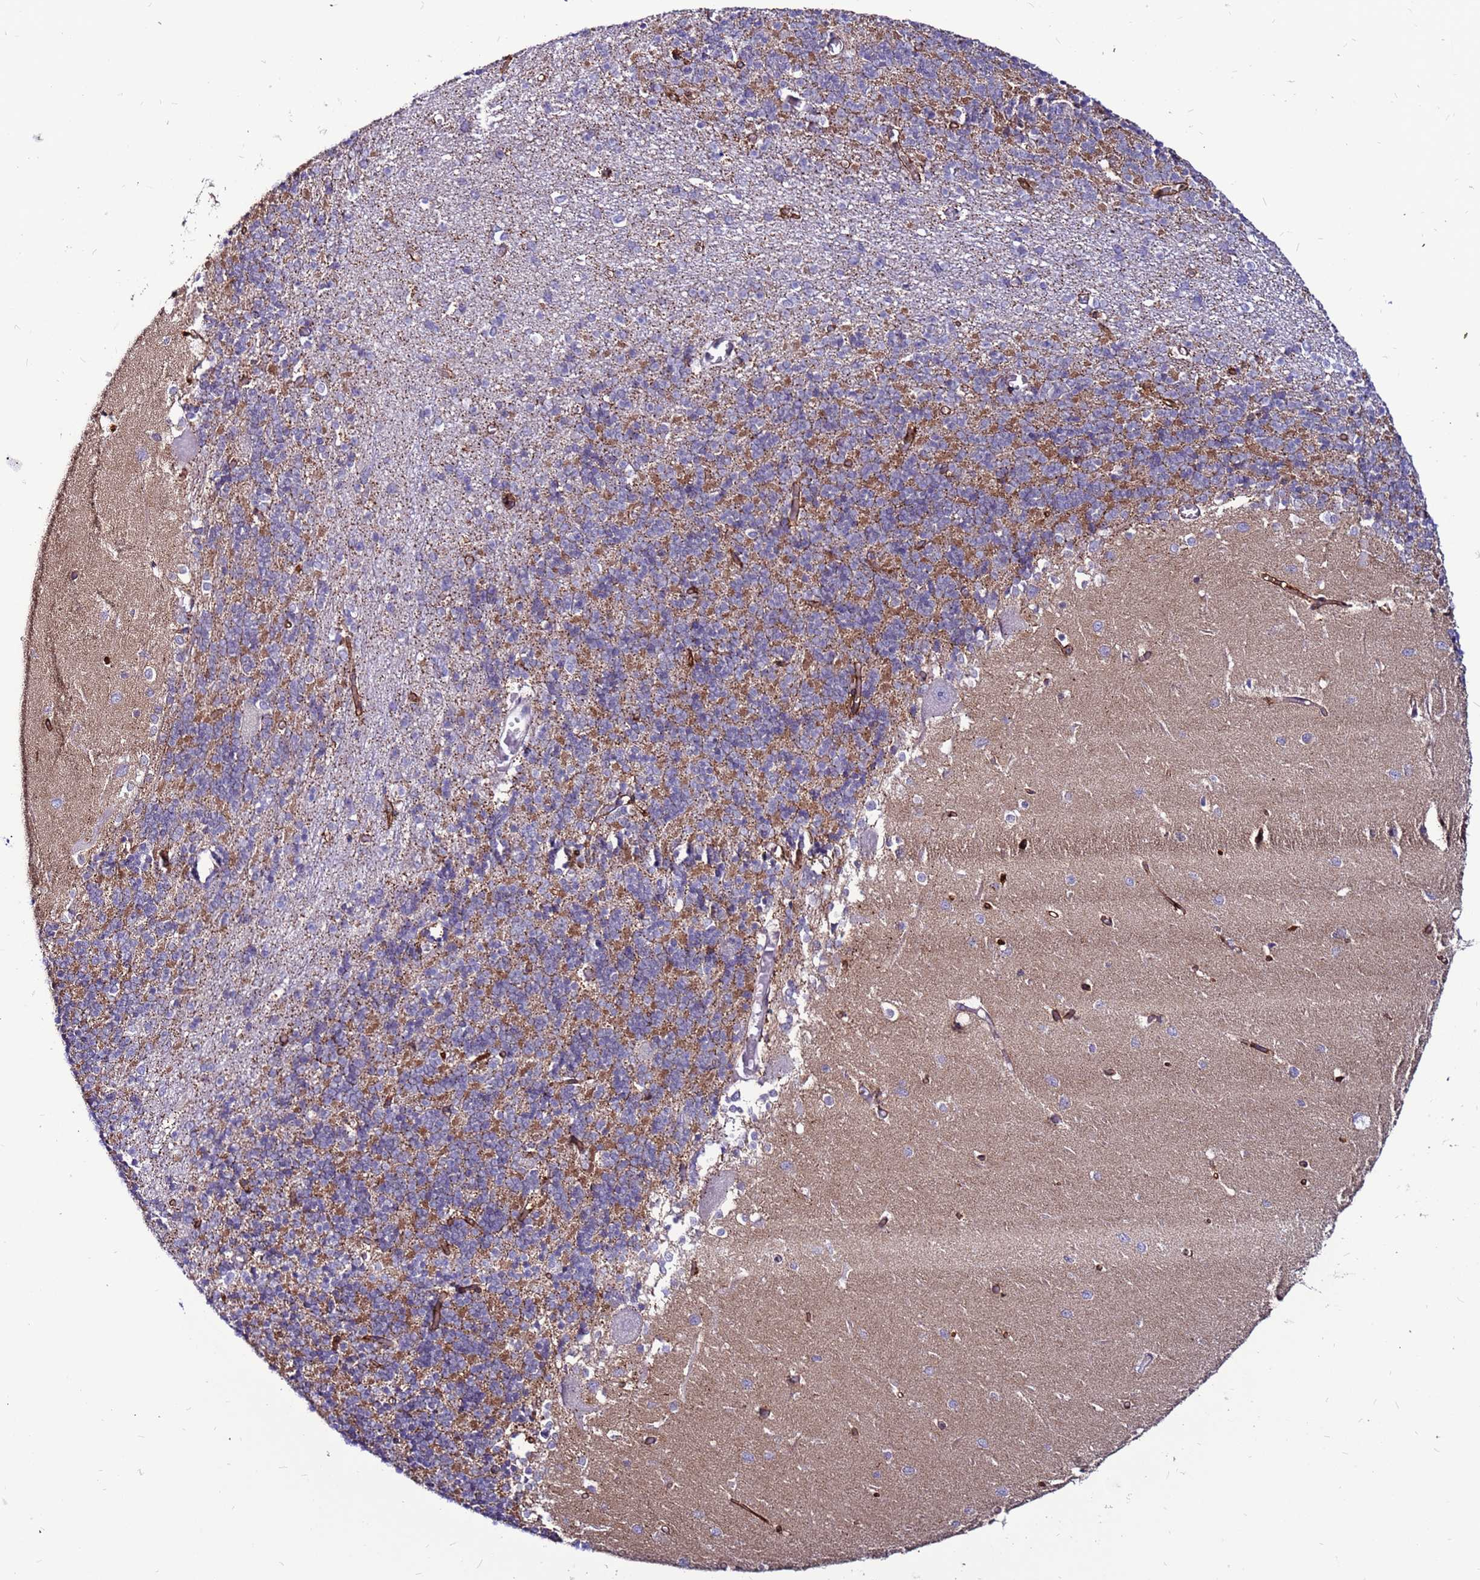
{"staining": {"intensity": "moderate", "quantity": "25%-75%", "location": "cytoplasmic/membranous"}, "tissue": "cerebellum", "cell_type": "Cells in granular layer", "image_type": "normal", "snomed": [{"axis": "morphology", "description": "Normal tissue, NOS"}, {"axis": "topography", "description": "Cerebellum"}], "caption": "Protein positivity by IHC reveals moderate cytoplasmic/membranous expression in about 25%-75% of cells in granular layer in normal cerebellum.", "gene": "CCDC71", "patient": {"sex": "male", "age": 37}}